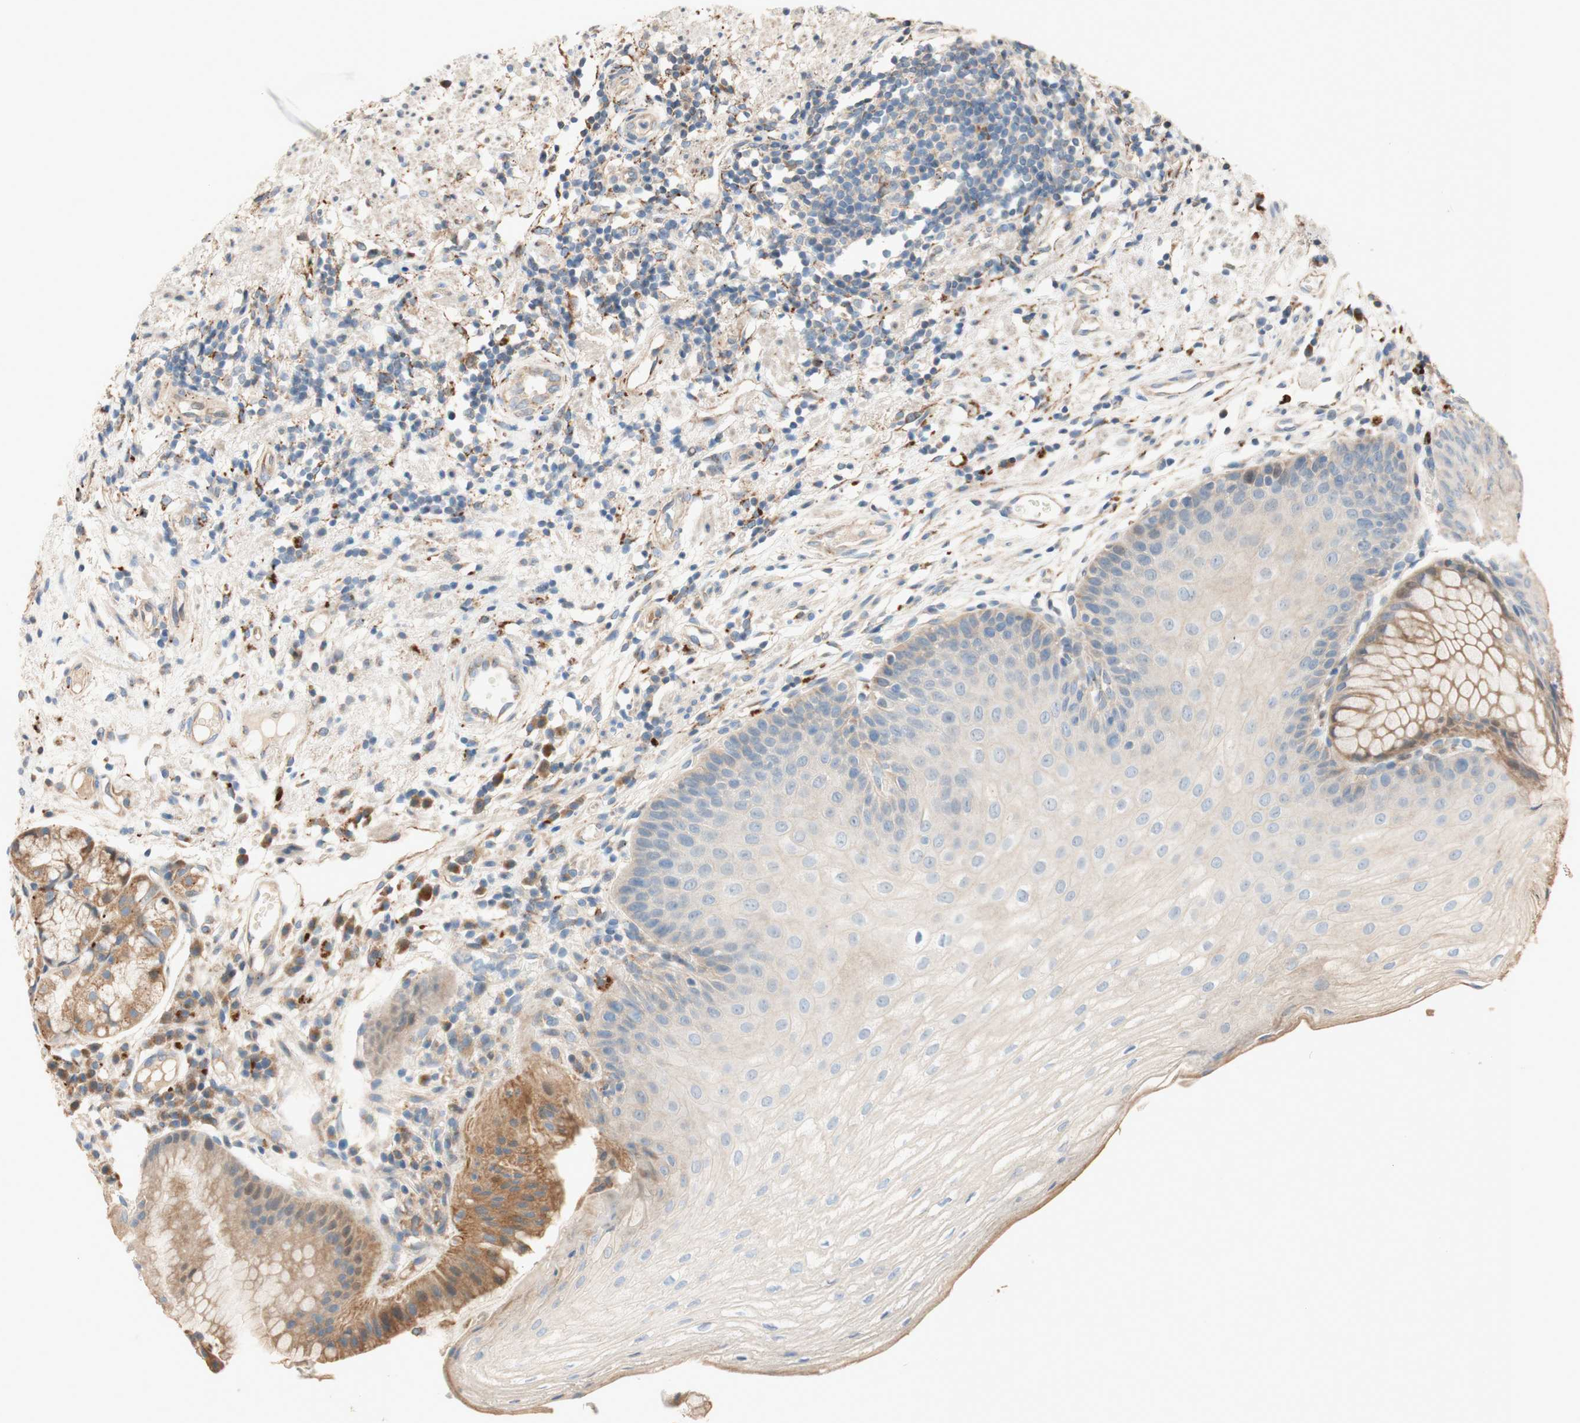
{"staining": {"intensity": "moderate", "quantity": "25%-75%", "location": "cytoplasmic/membranous"}, "tissue": "stomach", "cell_type": "Glandular cells", "image_type": "normal", "snomed": [{"axis": "morphology", "description": "Normal tissue, NOS"}, {"axis": "topography", "description": "Stomach, upper"}], "caption": "Normal stomach exhibits moderate cytoplasmic/membranous expression in about 25%-75% of glandular cells.", "gene": "PTPN21", "patient": {"sex": "male", "age": 72}}